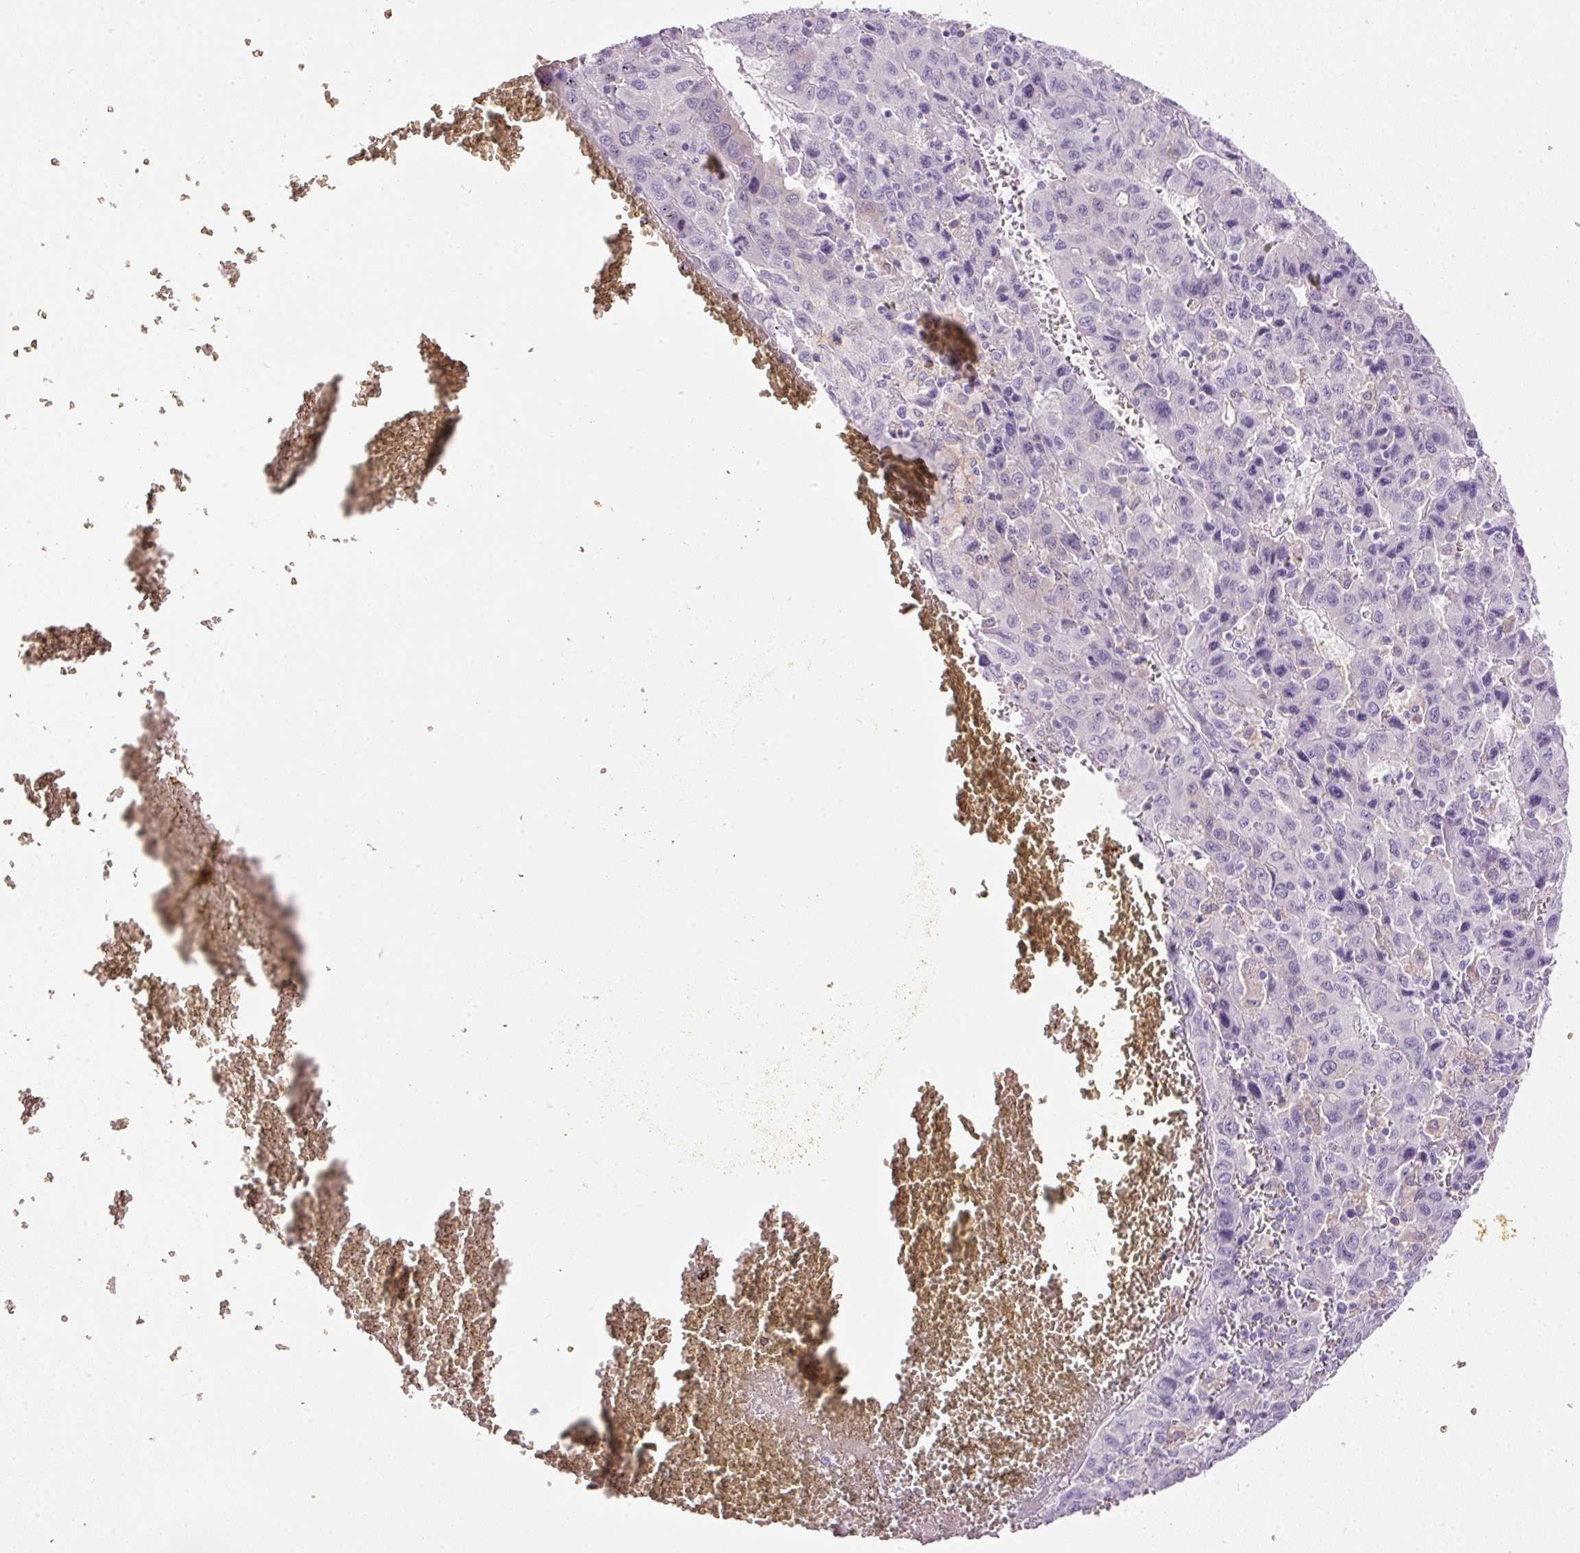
{"staining": {"intensity": "negative", "quantity": "none", "location": "none"}, "tissue": "liver cancer", "cell_type": "Tumor cells", "image_type": "cancer", "snomed": [{"axis": "morphology", "description": "Carcinoma, Hepatocellular, NOS"}, {"axis": "topography", "description": "Liver"}], "caption": "DAB immunohistochemical staining of liver cancer displays no significant expression in tumor cells. (Immunohistochemistry (ihc), brightfield microscopy, high magnification).", "gene": "SRC", "patient": {"sex": "female", "age": 53}}